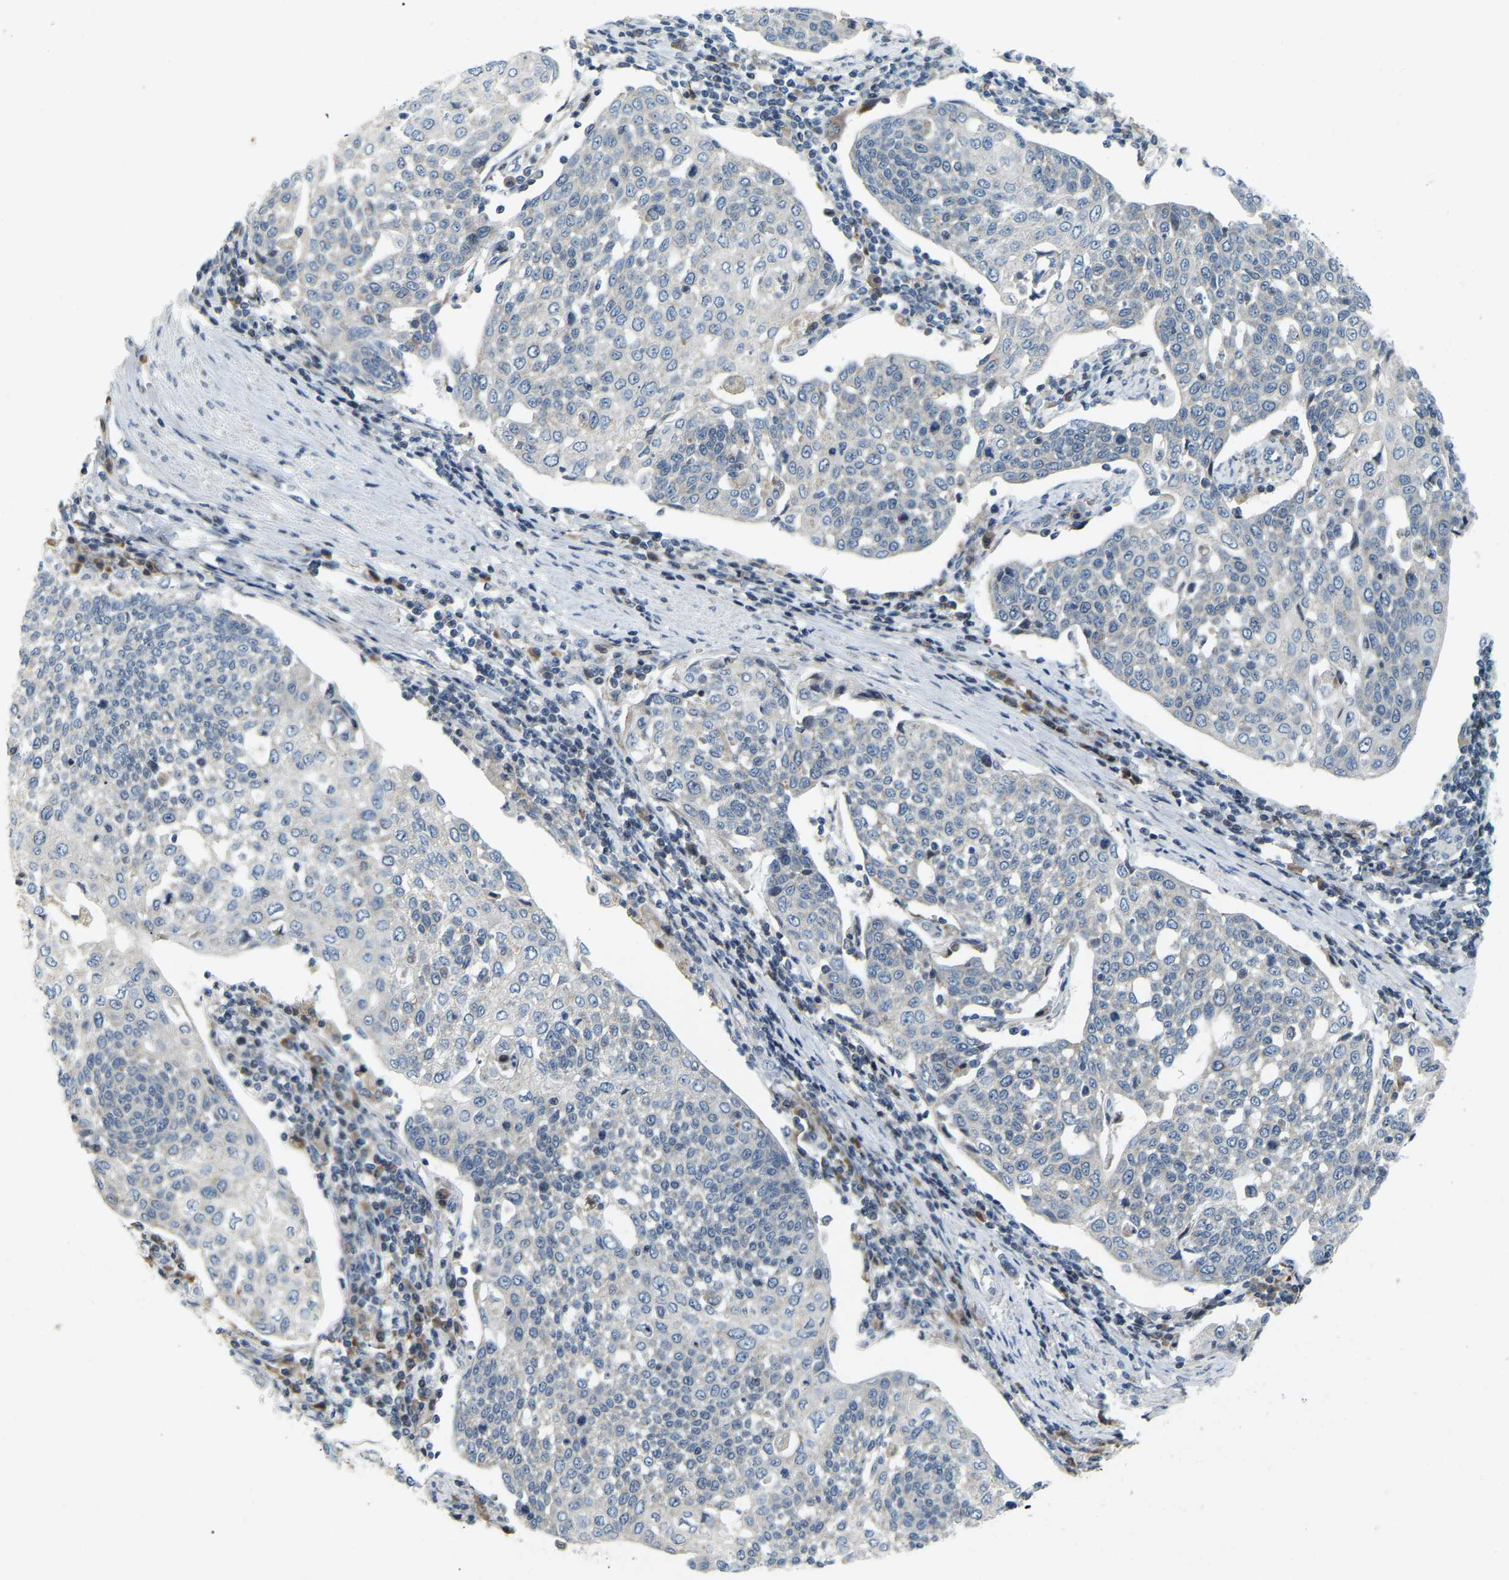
{"staining": {"intensity": "negative", "quantity": "none", "location": "none"}, "tissue": "cervical cancer", "cell_type": "Tumor cells", "image_type": "cancer", "snomed": [{"axis": "morphology", "description": "Squamous cell carcinoma, NOS"}, {"axis": "topography", "description": "Cervix"}], "caption": "Immunohistochemistry (IHC) of human cervical cancer (squamous cell carcinoma) displays no positivity in tumor cells.", "gene": "PARL", "patient": {"sex": "female", "age": 34}}